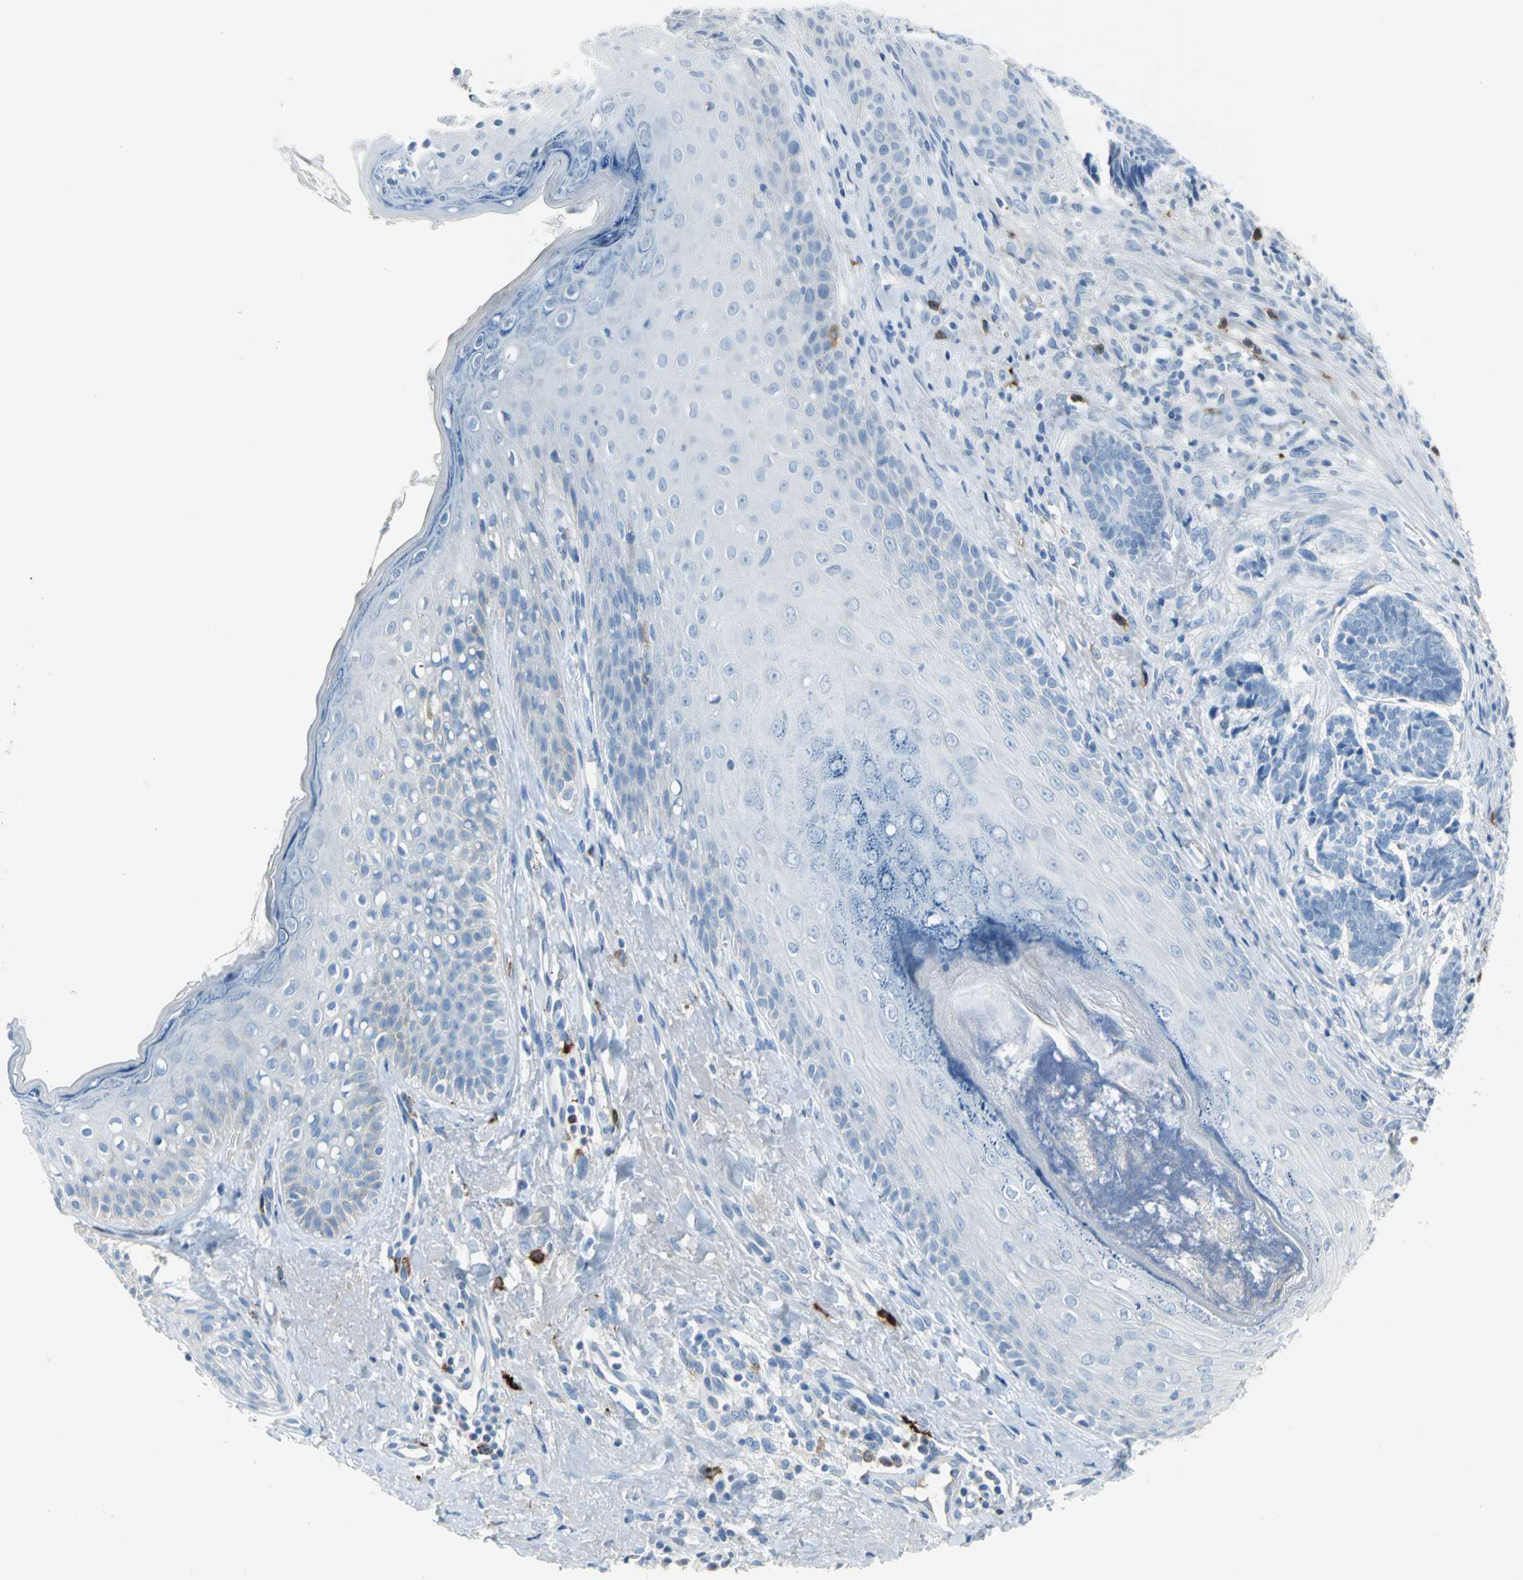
{"staining": {"intensity": "negative", "quantity": "none", "location": "none"}, "tissue": "skin cancer", "cell_type": "Tumor cells", "image_type": "cancer", "snomed": [{"axis": "morphology", "description": "Basal cell carcinoma"}, {"axis": "topography", "description": "Skin"}], "caption": "This is an IHC photomicrograph of skin cancer (basal cell carcinoma). There is no staining in tumor cells.", "gene": "ALOX15", "patient": {"sex": "male", "age": 84}}